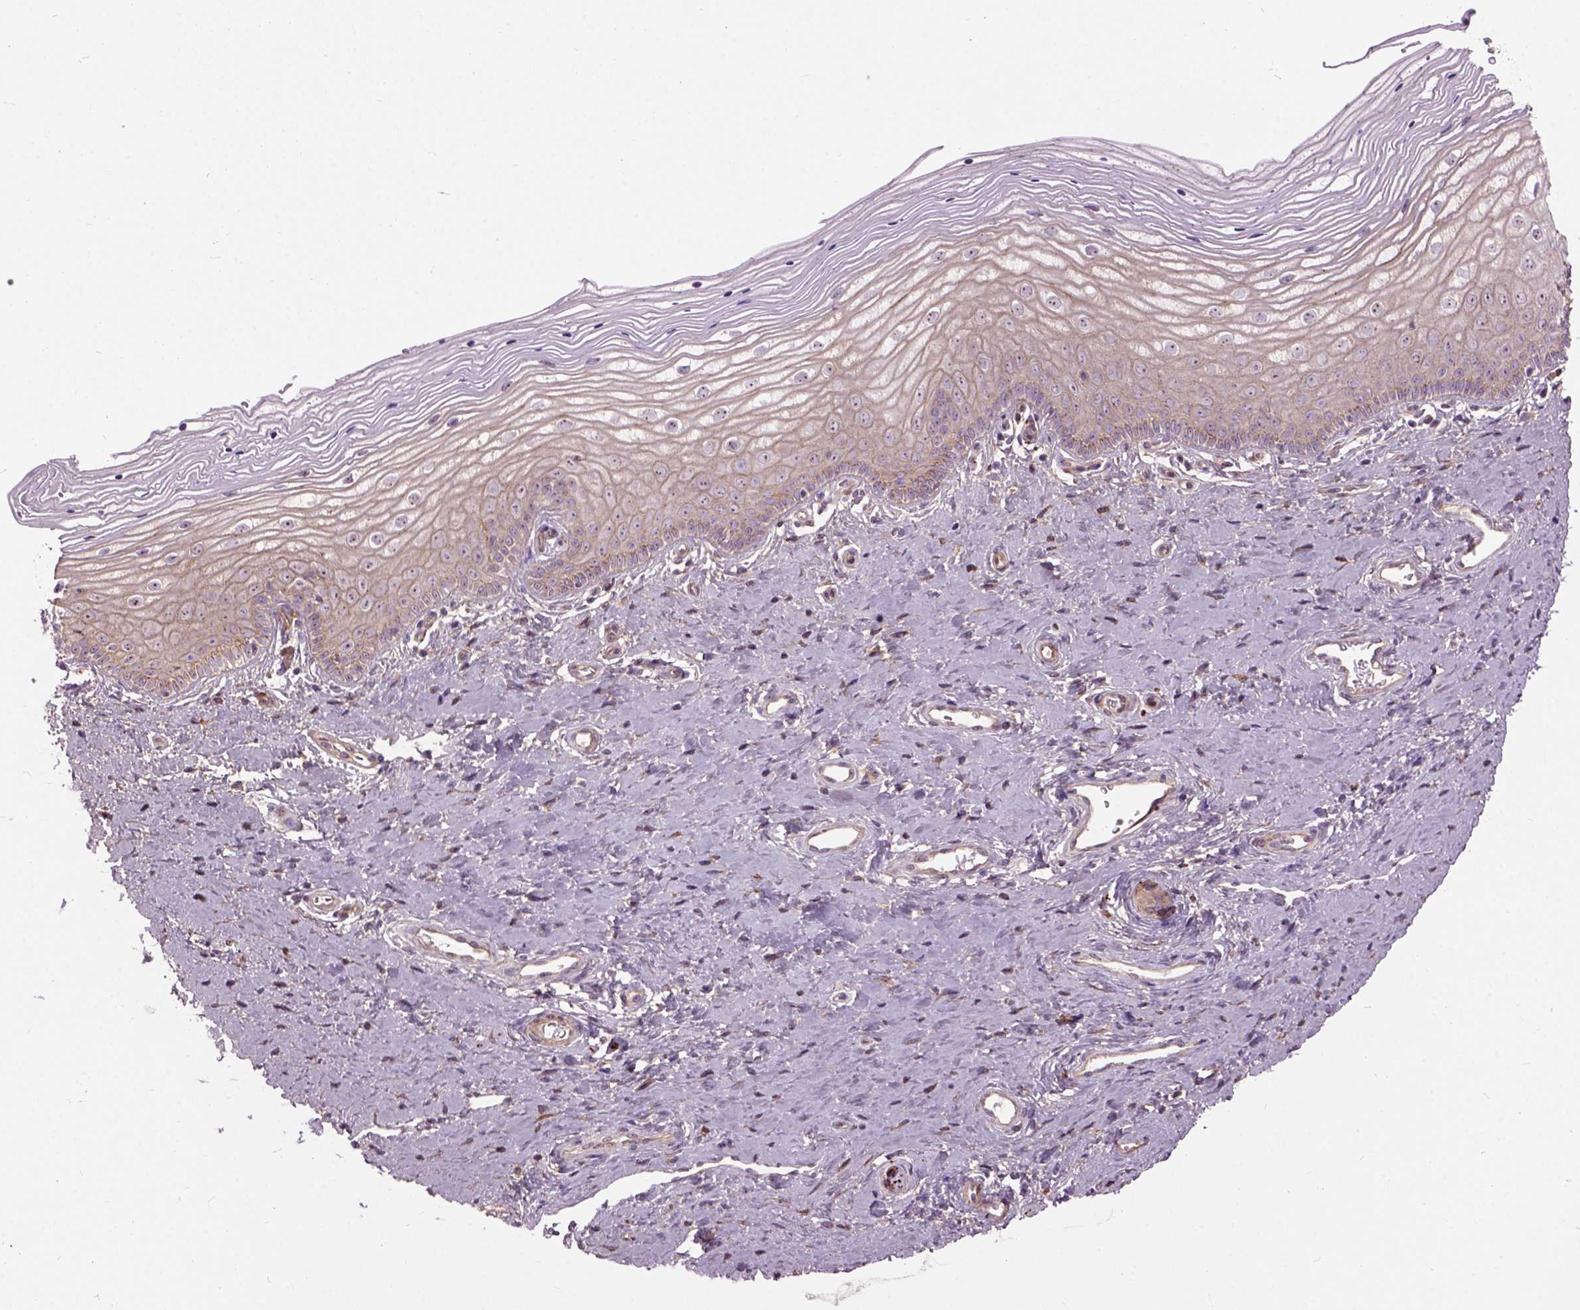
{"staining": {"intensity": "weak", "quantity": "25%-75%", "location": "cytoplasmic/membranous"}, "tissue": "vagina", "cell_type": "Squamous epithelial cells", "image_type": "normal", "snomed": [{"axis": "morphology", "description": "Normal tissue, NOS"}, {"axis": "topography", "description": "Vagina"}], "caption": "Brown immunohistochemical staining in benign vagina shows weak cytoplasmic/membranous staining in about 25%-75% of squamous epithelial cells.", "gene": "MAPT", "patient": {"sex": "female", "age": 39}}